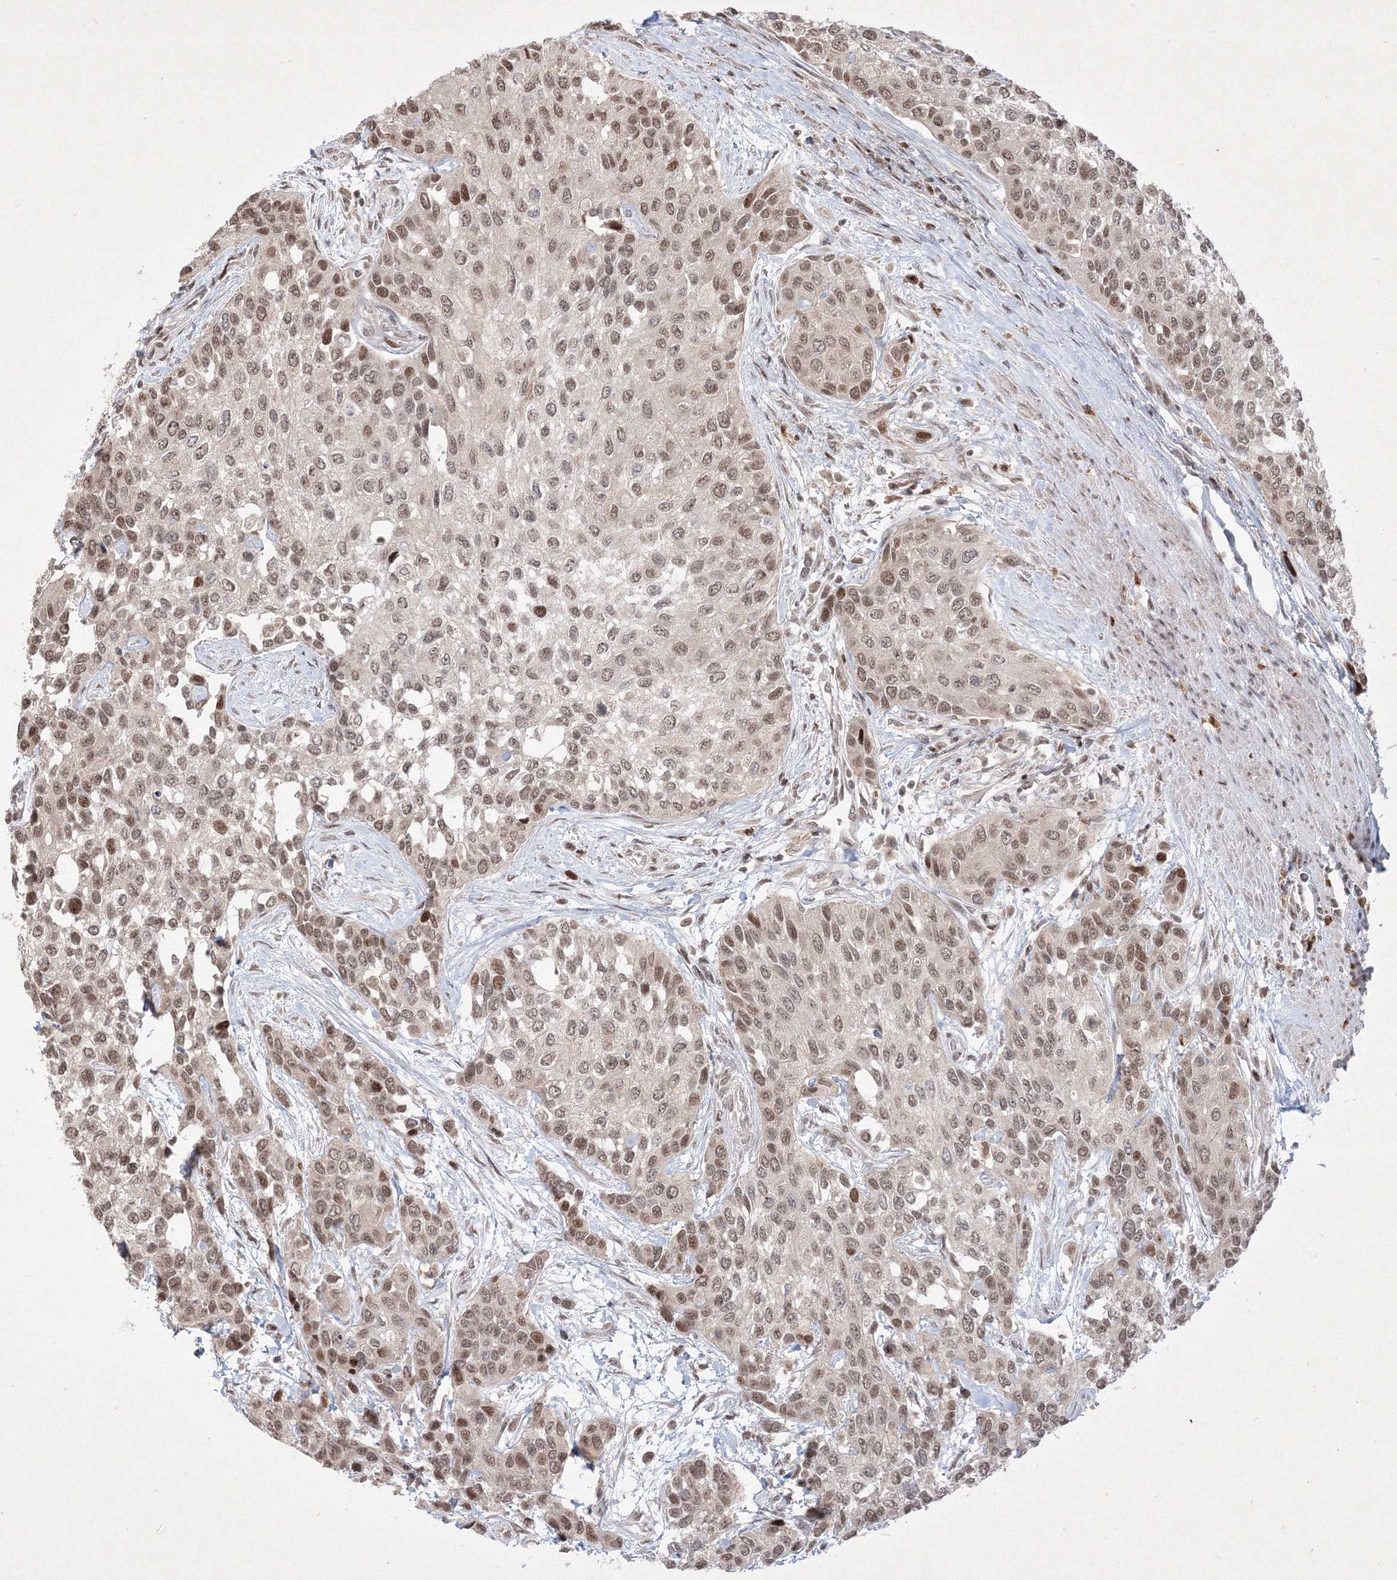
{"staining": {"intensity": "weak", "quantity": ">75%", "location": "nuclear"}, "tissue": "urothelial cancer", "cell_type": "Tumor cells", "image_type": "cancer", "snomed": [{"axis": "morphology", "description": "Normal tissue, NOS"}, {"axis": "morphology", "description": "Urothelial carcinoma, High grade"}, {"axis": "topography", "description": "Vascular tissue"}, {"axis": "topography", "description": "Urinary bladder"}], "caption": "The photomicrograph exhibits immunohistochemical staining of urothelial carcinoma (high-grade). There is weak nuclear staining is seen in approximately >75% of tumor cells.", "gene": "TAB1", "patient": {"sex": "female", "age": 56}}